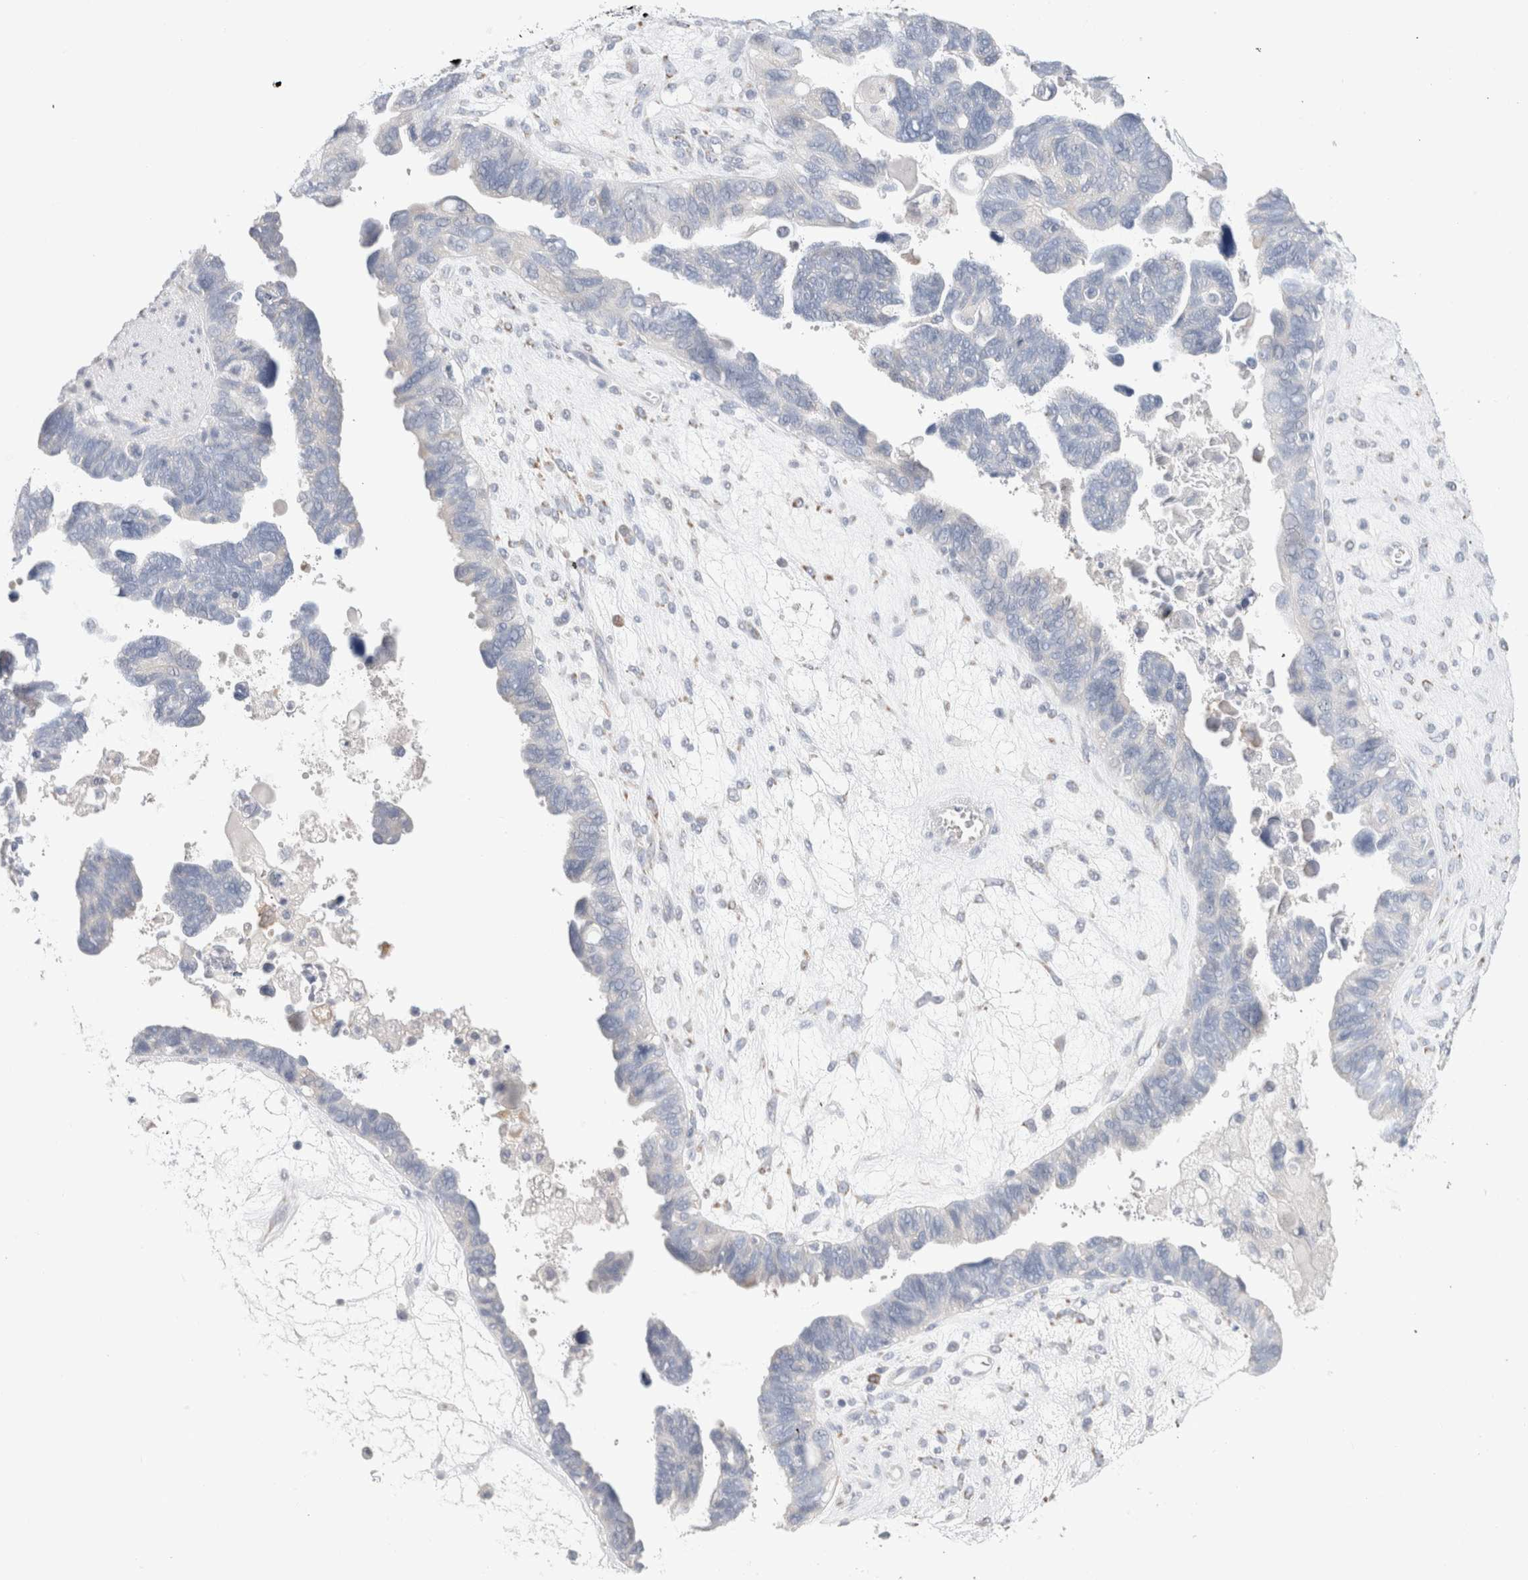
{"staining": {"intensity": "negative", "quantity": "none", "location": "none"}, "tissue": "ovarian cancer", "cell_type": "Tumor cells", "image_type": "cancer", "snomed": [{"axis": "morphology", "description": "Cystadenocarcinoma, serous, NOS"}, {"axis": "topography", "description": "Ovary"}], "caption": "The photomicrograph reveals no significant staining in tumor cells of ovarian cancer.", "gene": "NDOR1", "patient": {"sex": "female", "age": 79}}